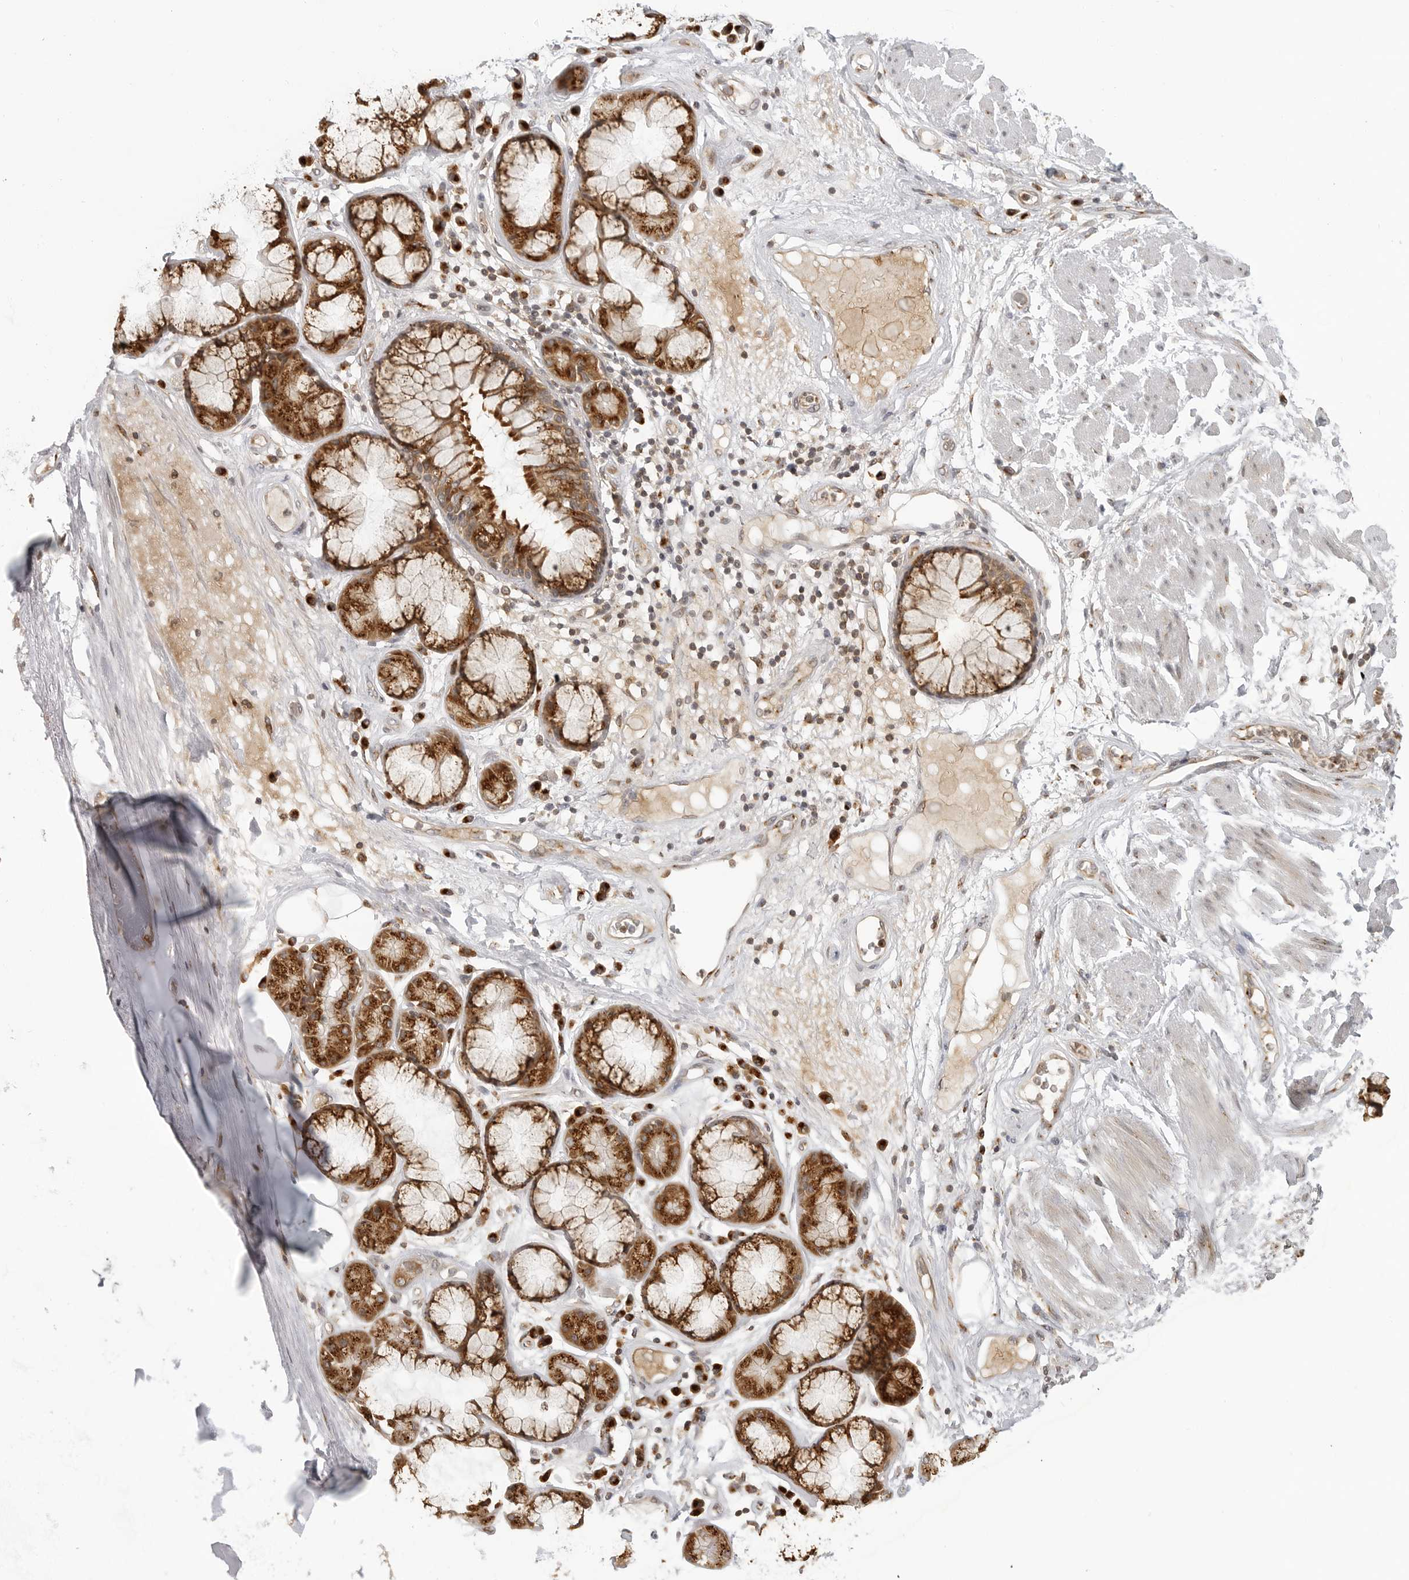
{"staining": {"intensity": "negative", "quantity": "none", "location": "none"}, "tissue": "adipose tissue", "cell_type": "Adipocytes", "image_type": "normal", "snomed": [{"axis": "morphology", "description": "Normal tissue, NOS"}, {"axis": "topography", "description": "Bronchus"}], "caption": "IHC of normal adipose tissue exhibits no positivity in adipocytes. (IHC, brightfield microscopy, high magnification).", "gene": "COPA", "patient": {"sex": "male", "age": 66}}